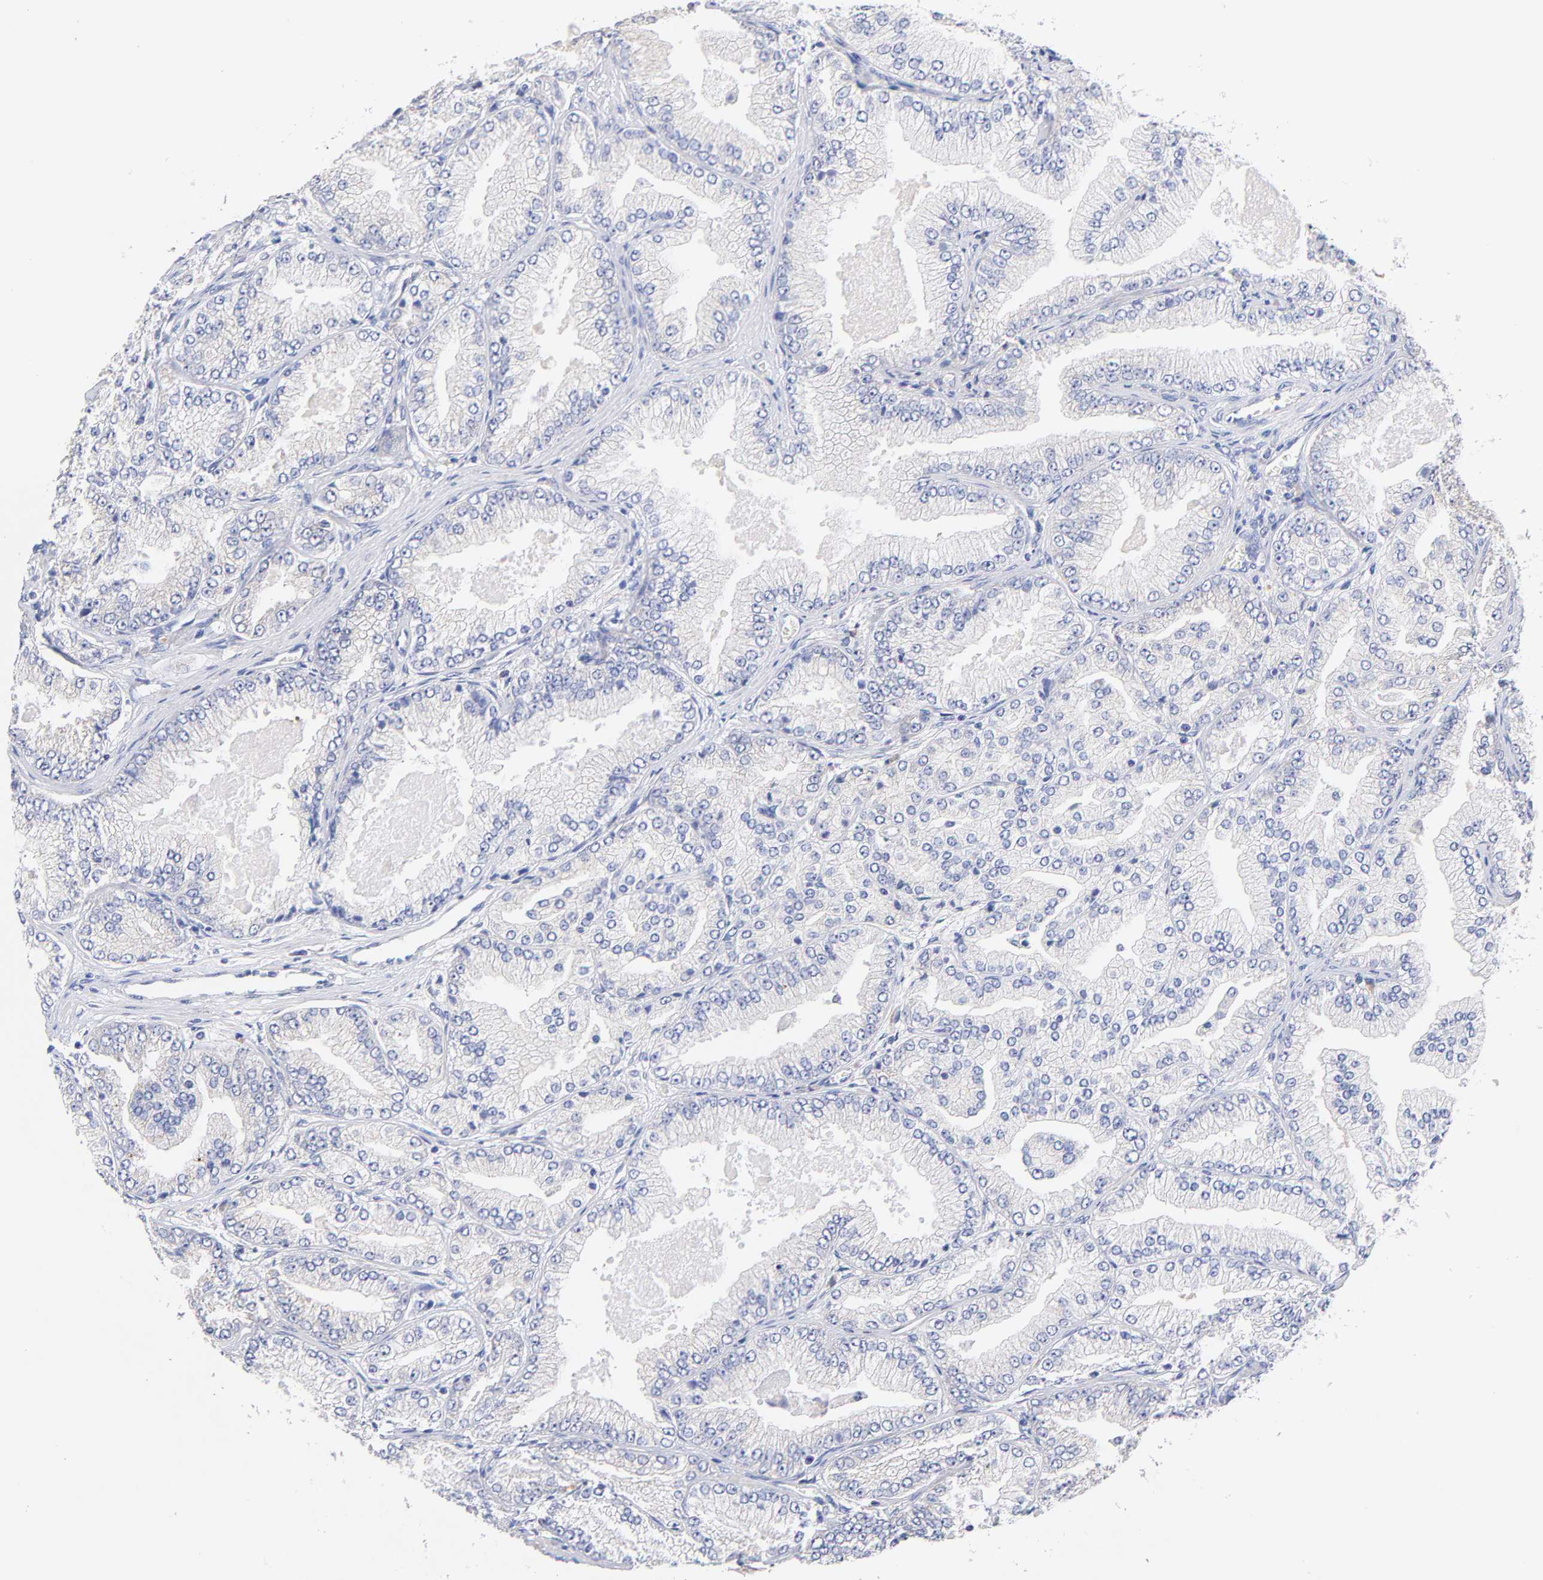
{"staining": {"intensity": "negative", "quantity": "none", "location": "none"}, "tissue": "prostate cancer", "cell_type": "Tumor cells", "image_type": "cancer", "snomed": [{"axis": "morphology", "description": "Adenocarcinoma, High grade"}, {"axis": "topography", "description": "Prostate"}], "caption": "There is no significant expression in tumor cells of prostate high-grade adenocarcinoma.", "gene": "TNFRSF13C", "patient": {"sex": "male", "age": 61}}